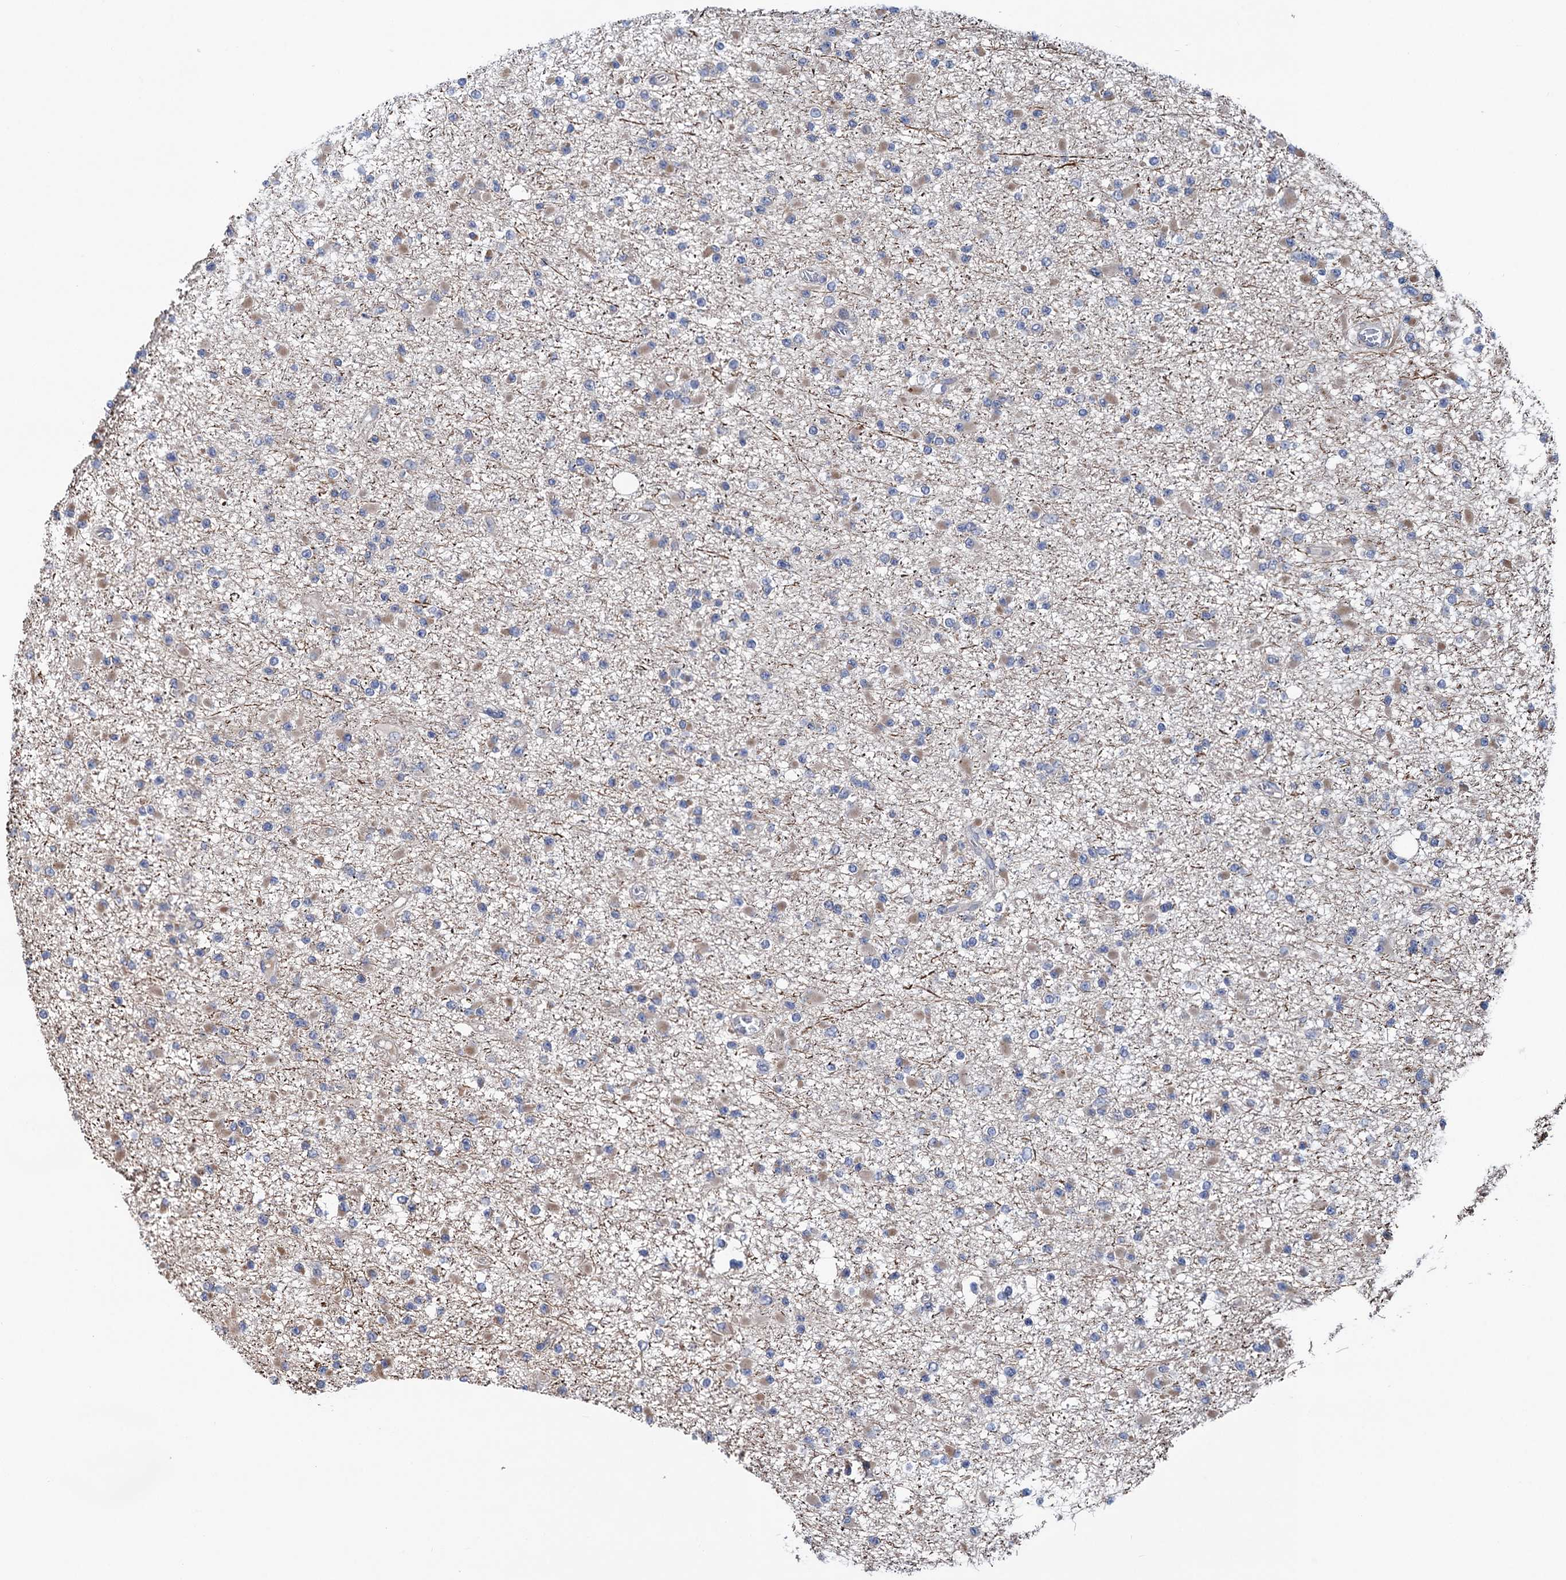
{"staining": {"intensity": "weak", "quantity": "25%-75%", "location": "cytoplasmic/membranous"}, "tissue": "glioma", "cell_type": "Tumor cells", "image_type": "cancer", "snomed": [{"axis": "morphology", "description": "Glioma, malignant, Low grade"}, {"axis": "topography", "description": "Brain"}], "caption": "Immunohistochemistry image of neoplastic tissue: malignant glioma (low-grade) stained using IHC demonstrates low levels of weak protein expression localized specifically in the cytoplasmic/membranous of tumor cells, appearing as a cytoplasmic/membranous brown color.", "gene": "UBR1", "patient": {"sex": "female", "age": 22}}